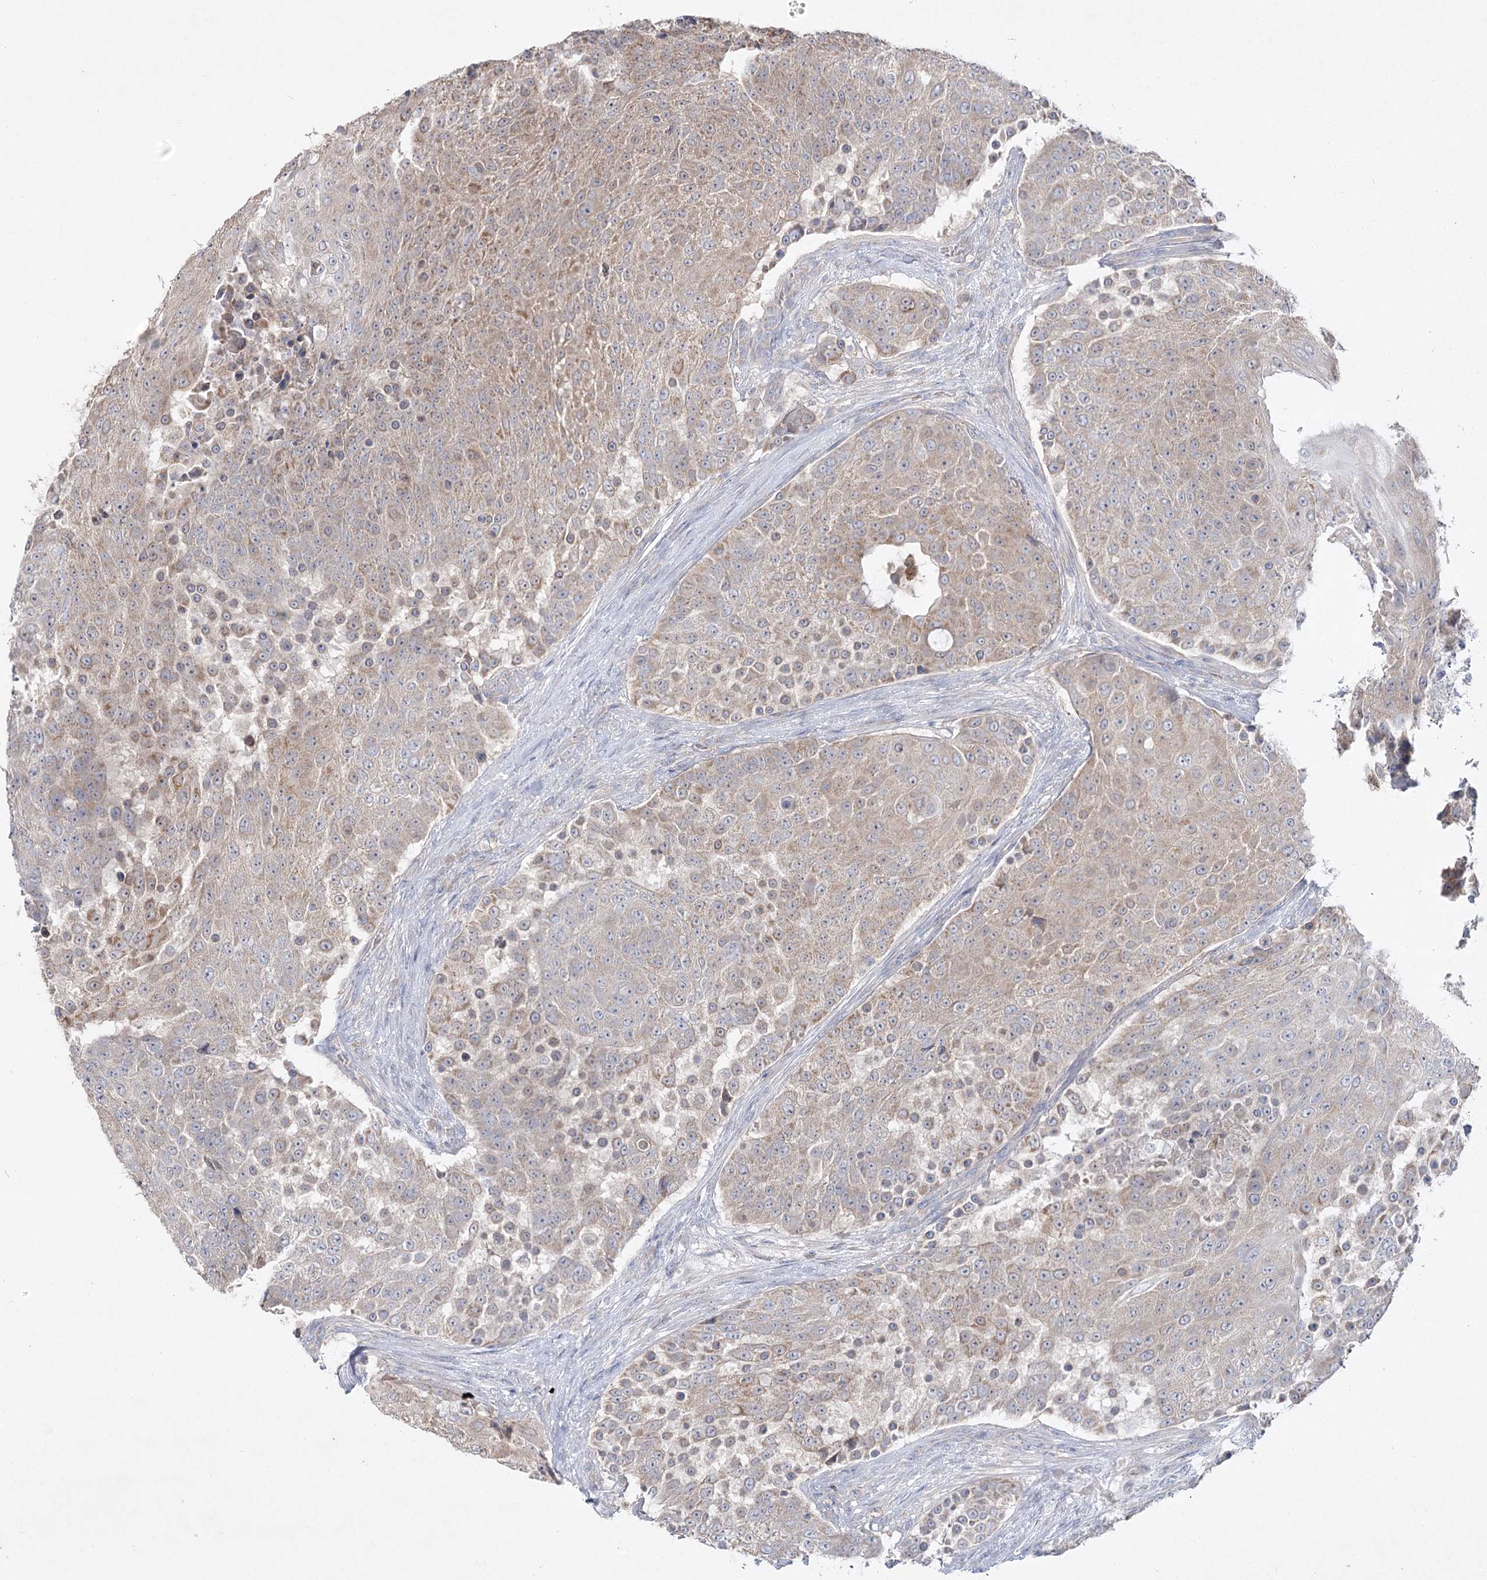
{"staining": {"intensity": "weak", "quantity": ">75%", "location": "cytoplasmic/membranous"}, "tissue": "urothelial cancer", "cell_type": "Tumor cells", "image_type": "cancer", "snomed": [{"axis": "morphology", "description": "Urothelial carcinoma, High grade"}, {"axis": "topography", "description": "Urinary bladder"}], "caption": "The photomicrograph shows immunohistochemical staining of high-grade urothelial carcinoma. There is weak cytoplasmic/membranous positivity is identified in approximately >75% of tumor cells. (DAB IHC, brown staining for protein, blue staining for nuclei).", "gene": "TMEM187", "patient": {"sex": "female", "age": 63}}